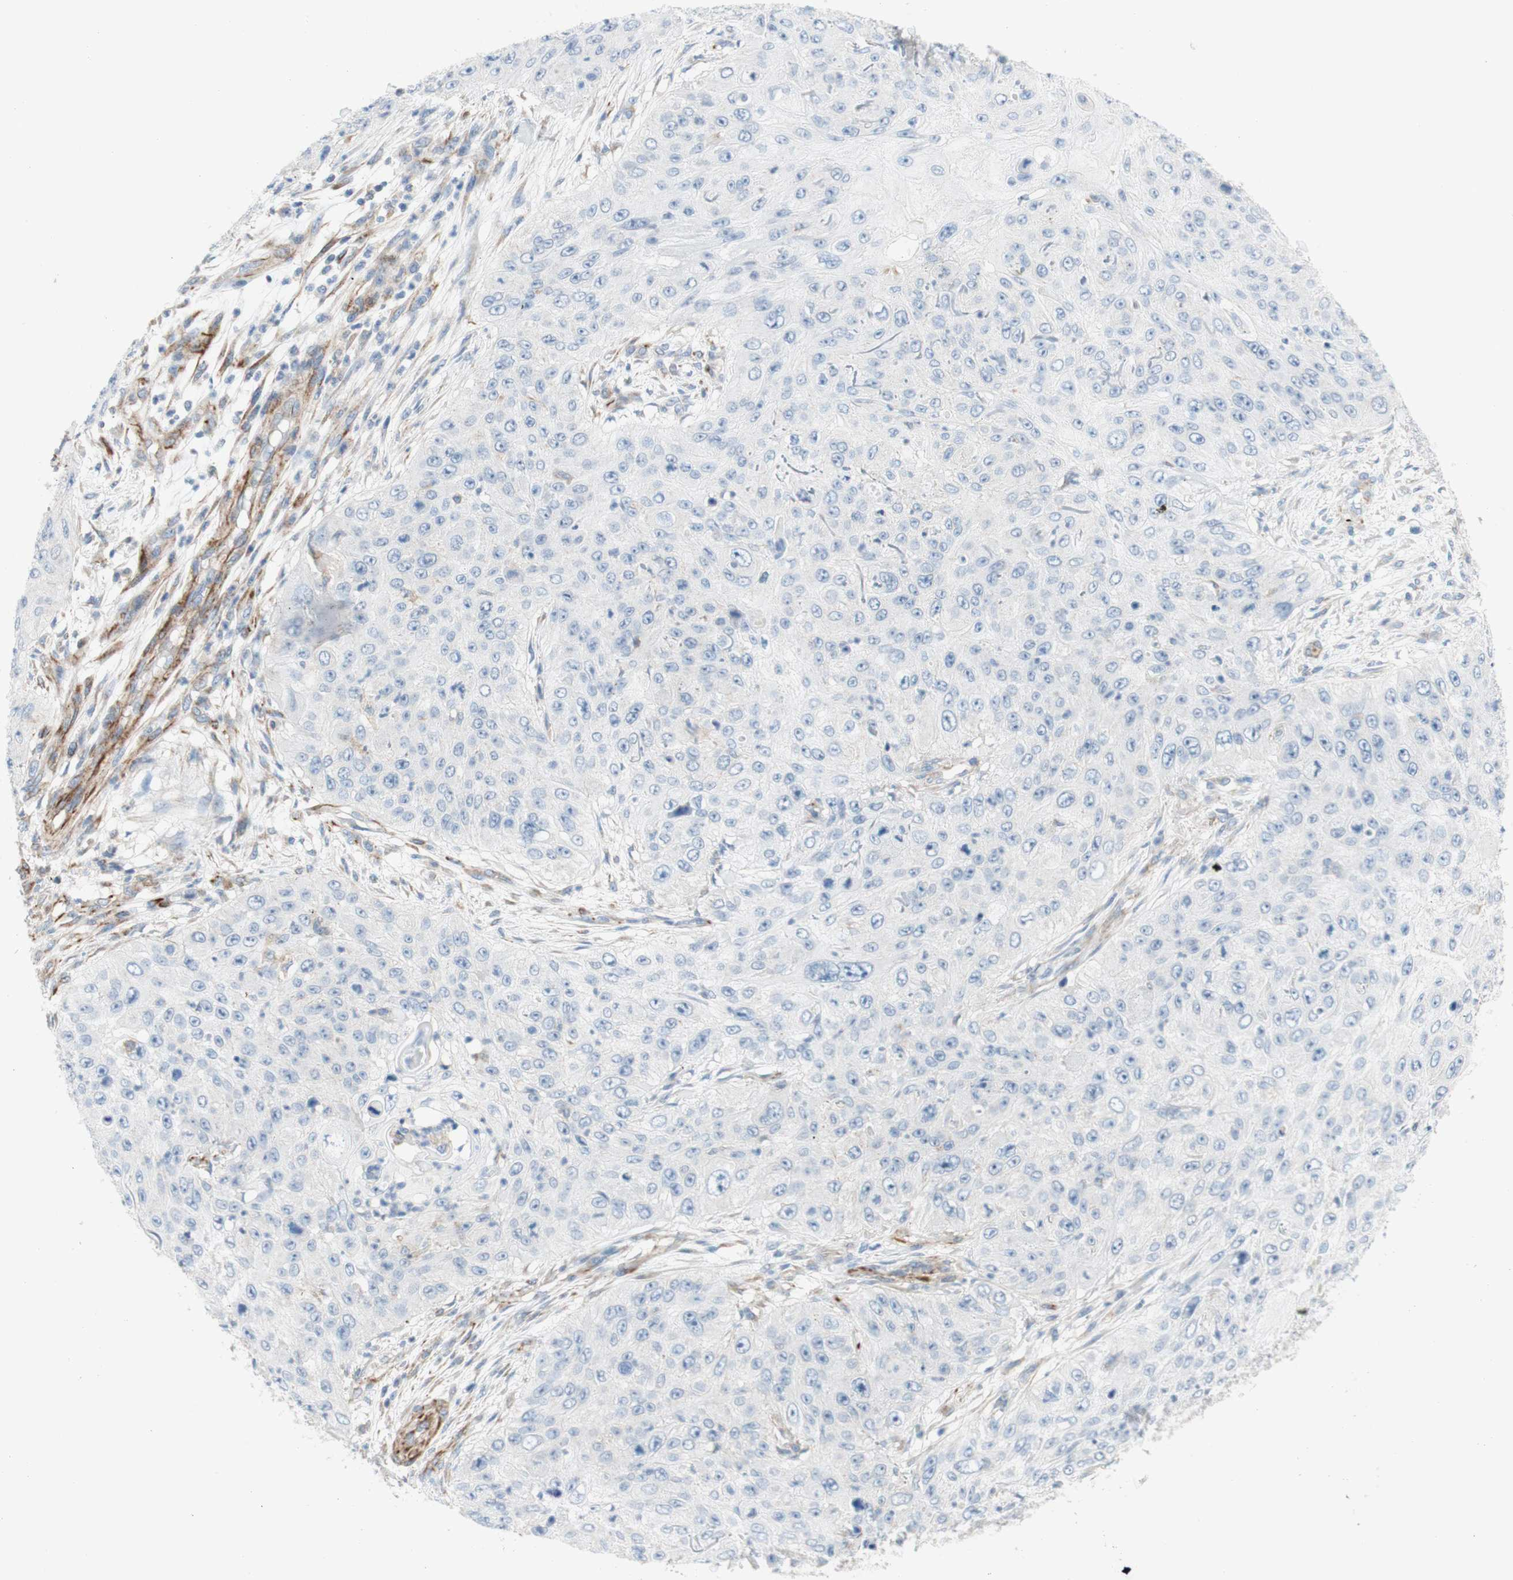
{"staining": {"intensity": "negative", "quantity": "none", "location": "none"}, "tissue": "skin cancer", "cell_type": "Tumor cells", "image_type": "cancer", "snomed": [{"axis": "morphology", "description": "Squamous cell carcinoma, NOS"}, {"axis": "topography", "description": "Skin"}], "caption": "Tumor cells show no significant protein positivity in squamous cell carcinoma (skin). (DAB (3,3'-diaminobenzidine) immunohistochemistry with hematoxylin counter stain).", "gene": "POU2AF1", "patient": {"sex": "female", "age": 80}}